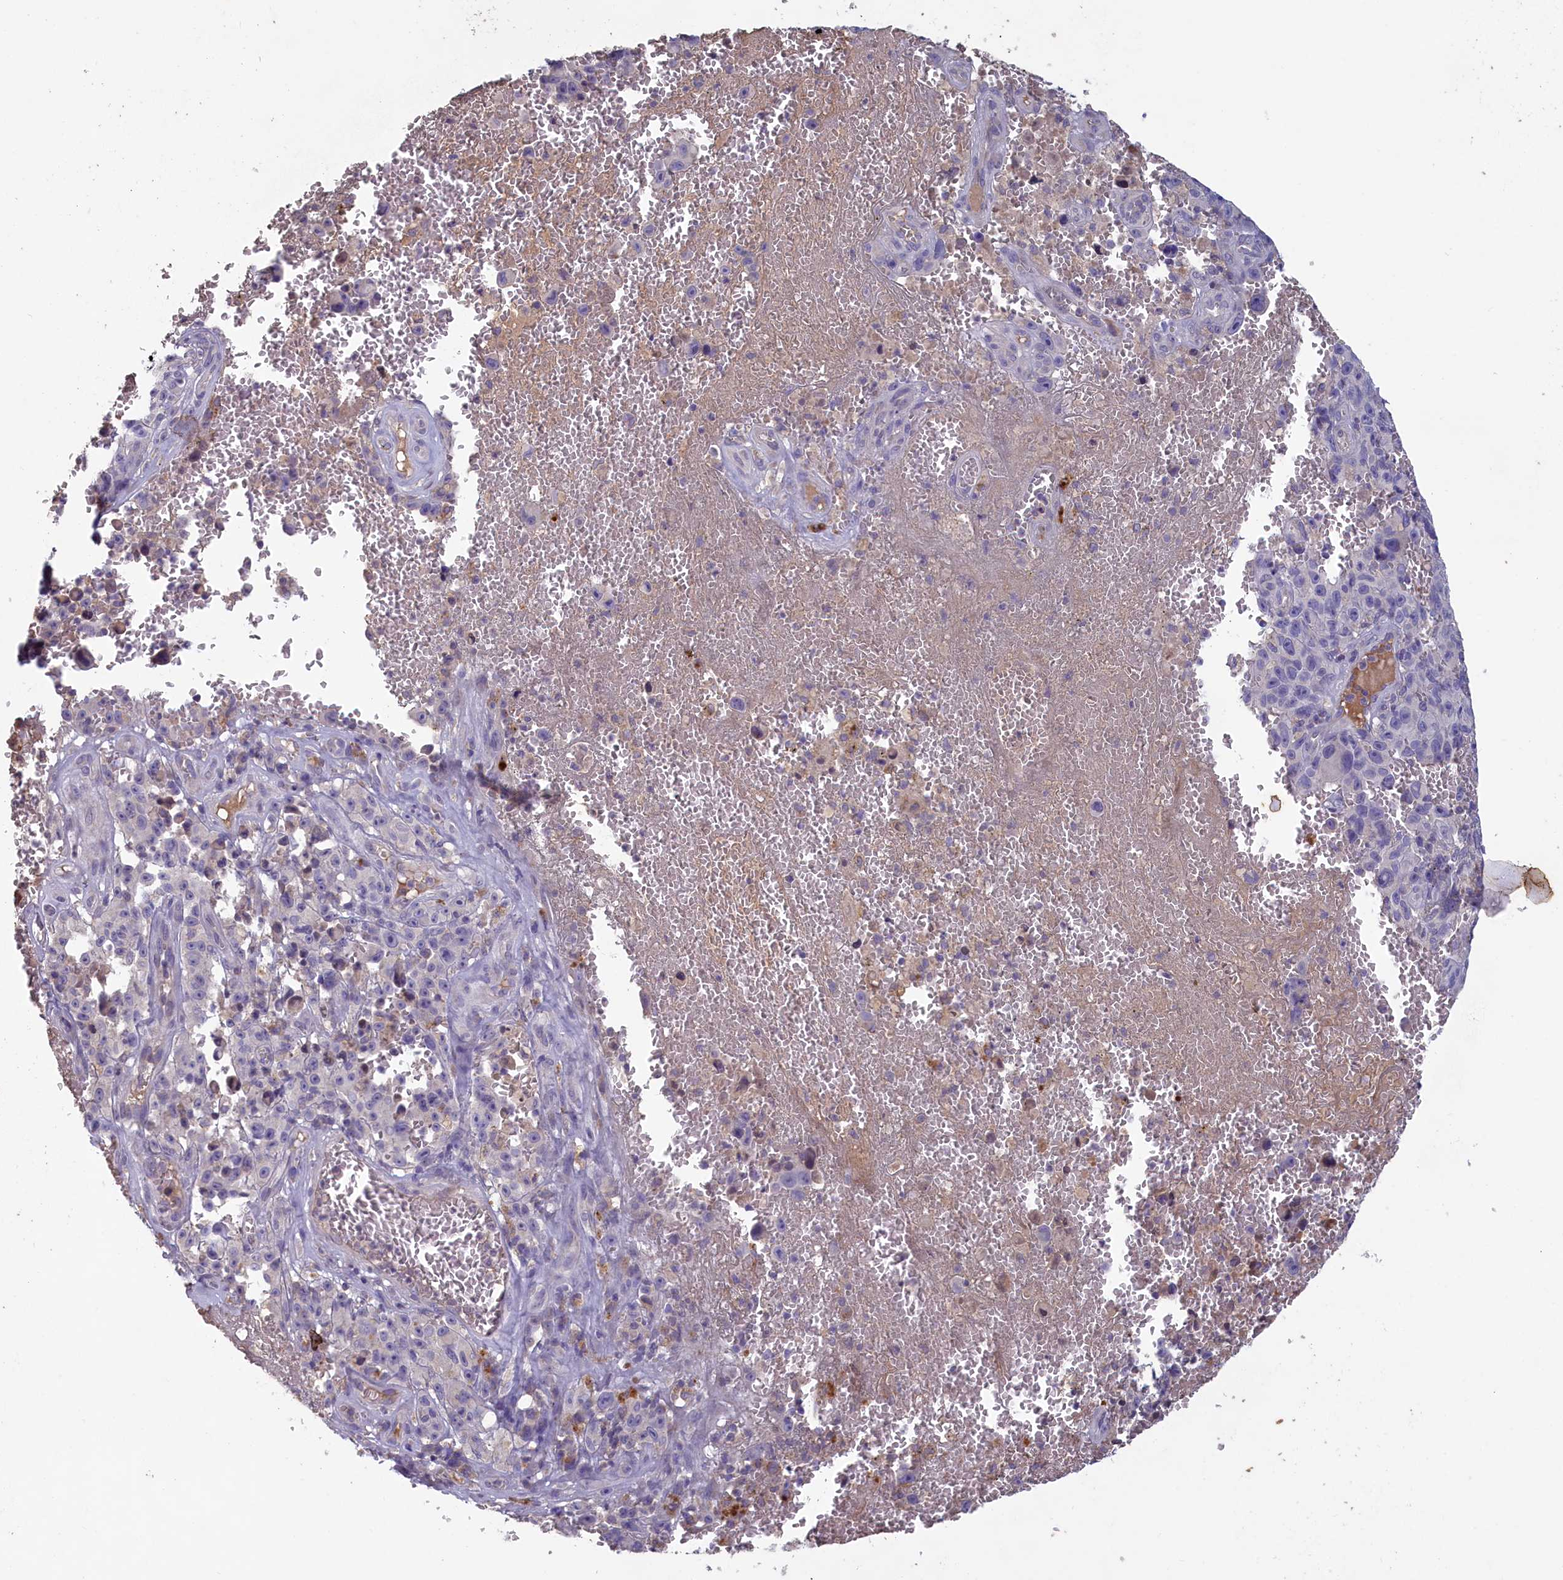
{"staining": {"intensity": "negative", "quantity": "none", "location": "none"}, "tissue": "melanoma", "cell_type": "Tumor cells", "image_type": "cancer", "snomed": [{"axis": "morphology", "description": "Malignant melanoma, NOS"}, {"axis": "topography", "description": "Skin"}], "caption": "An image of human malignant melanoma is negative for staining in tumor cells.", "gene": "ATF7IP2", "patient": {"sex": "female", "age": 82}}